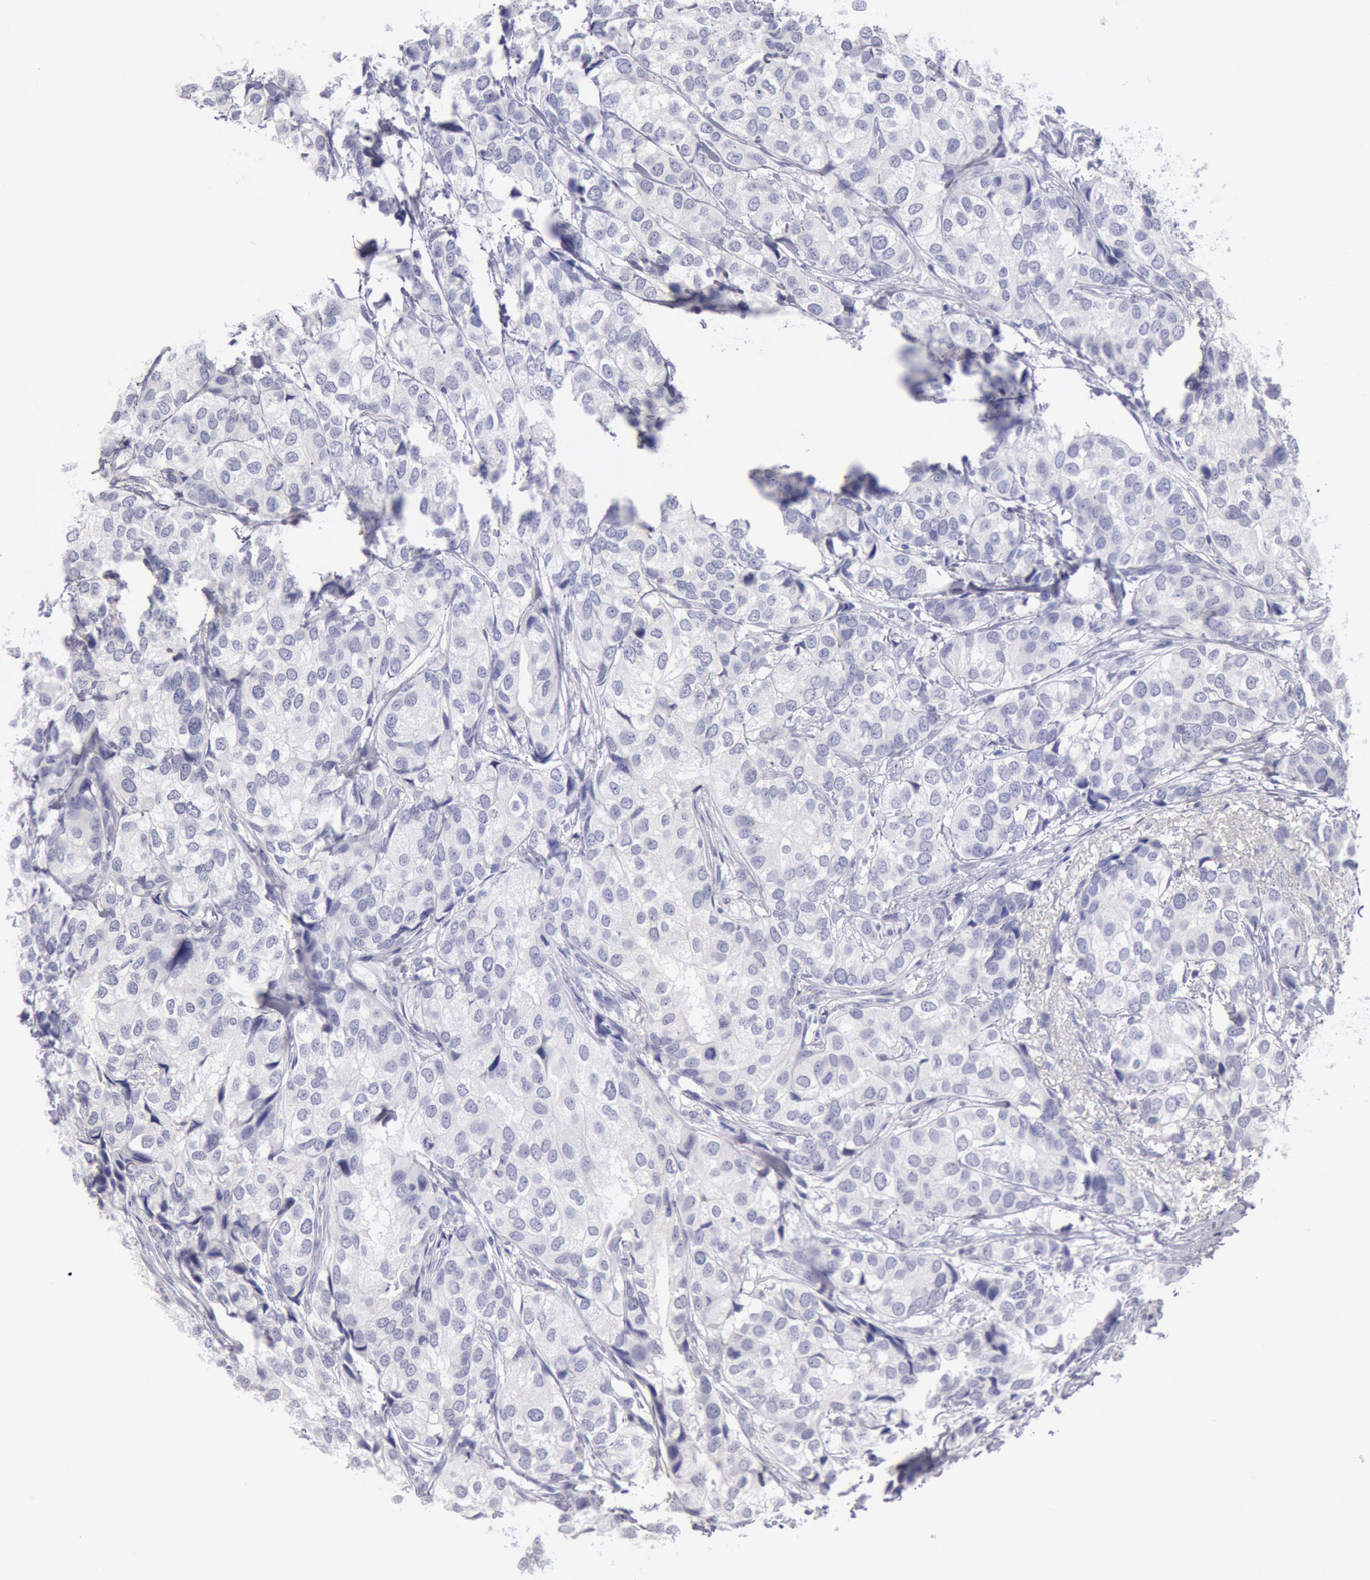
{"staining": {"intensity": "negative", "quantity": "none", "location": "none"}, "tissue": "breast cancer", "cell_type": "Tumor cells", "image_type": "cancer", "snomed": [{"axis": "morphology", "description": "Duct carcinoma"}, {"axis": "topography", "description": "Breast"}], "caption": "Human intraductal carcinoma (breast) stained for a protein using IHC demonstrates no expression in tumor cells.", "gene": "FCN1", "patient": {"sex": "female", "age": 68}}